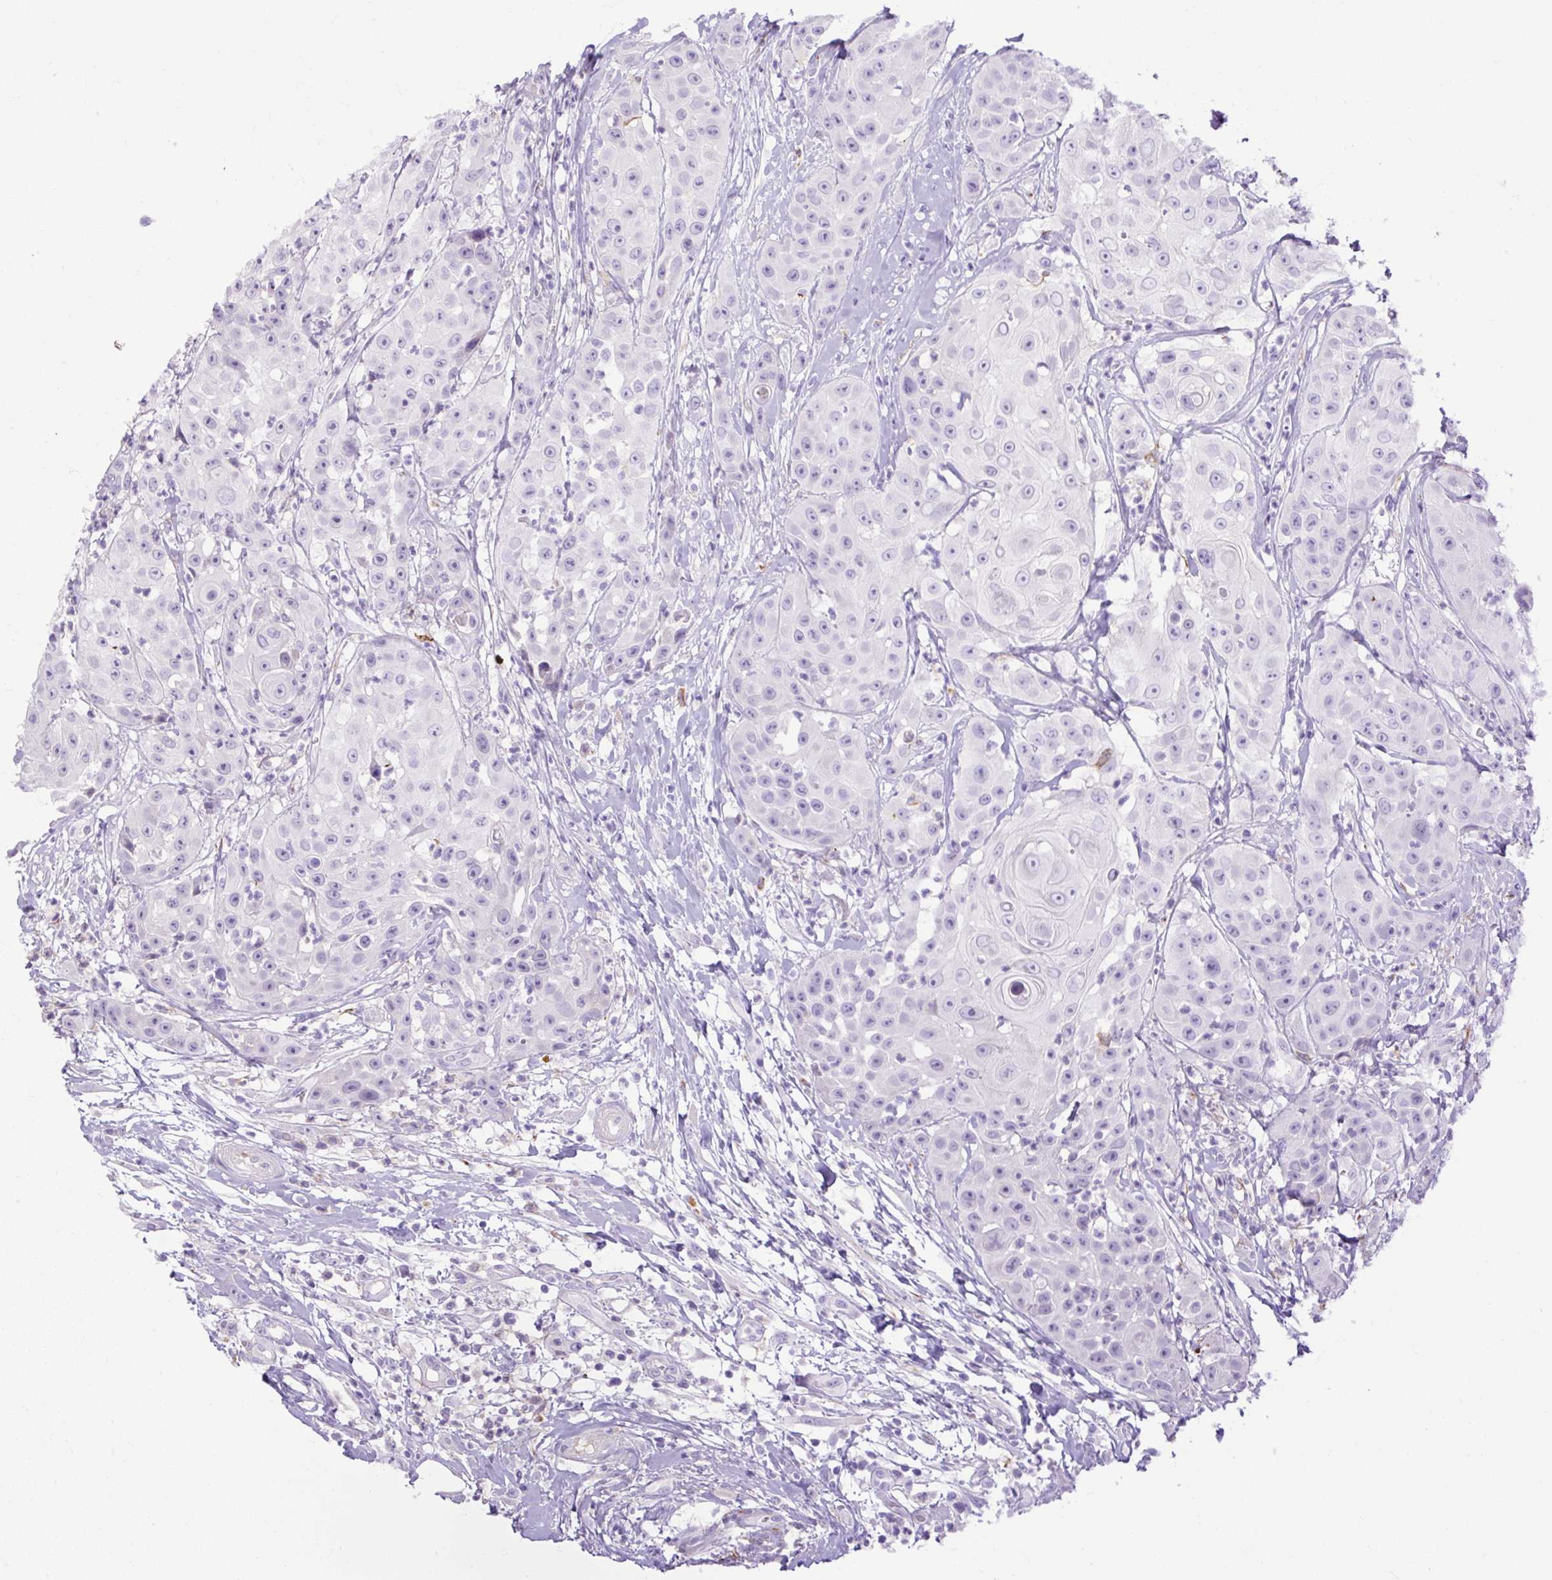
{"staining": {"intensity": "negative", "quantity": "none", "location": "none"}, "tissue": "head and neck cancer", "cell_type": "Tumor cells", "image_type": "cancer", "snomed": [{"axis": "morphology", "description": "Squamous cell carcinoma, NOS"}, {"axis": "topography", "description": "Head-Neck"}], "caption": "Head and neck cancer stained for a protein using immunohistochemistry exhibits no staining tumor cells.", "gene": "SPTBN5", "patient": {"sex": "male", "age": 83}}